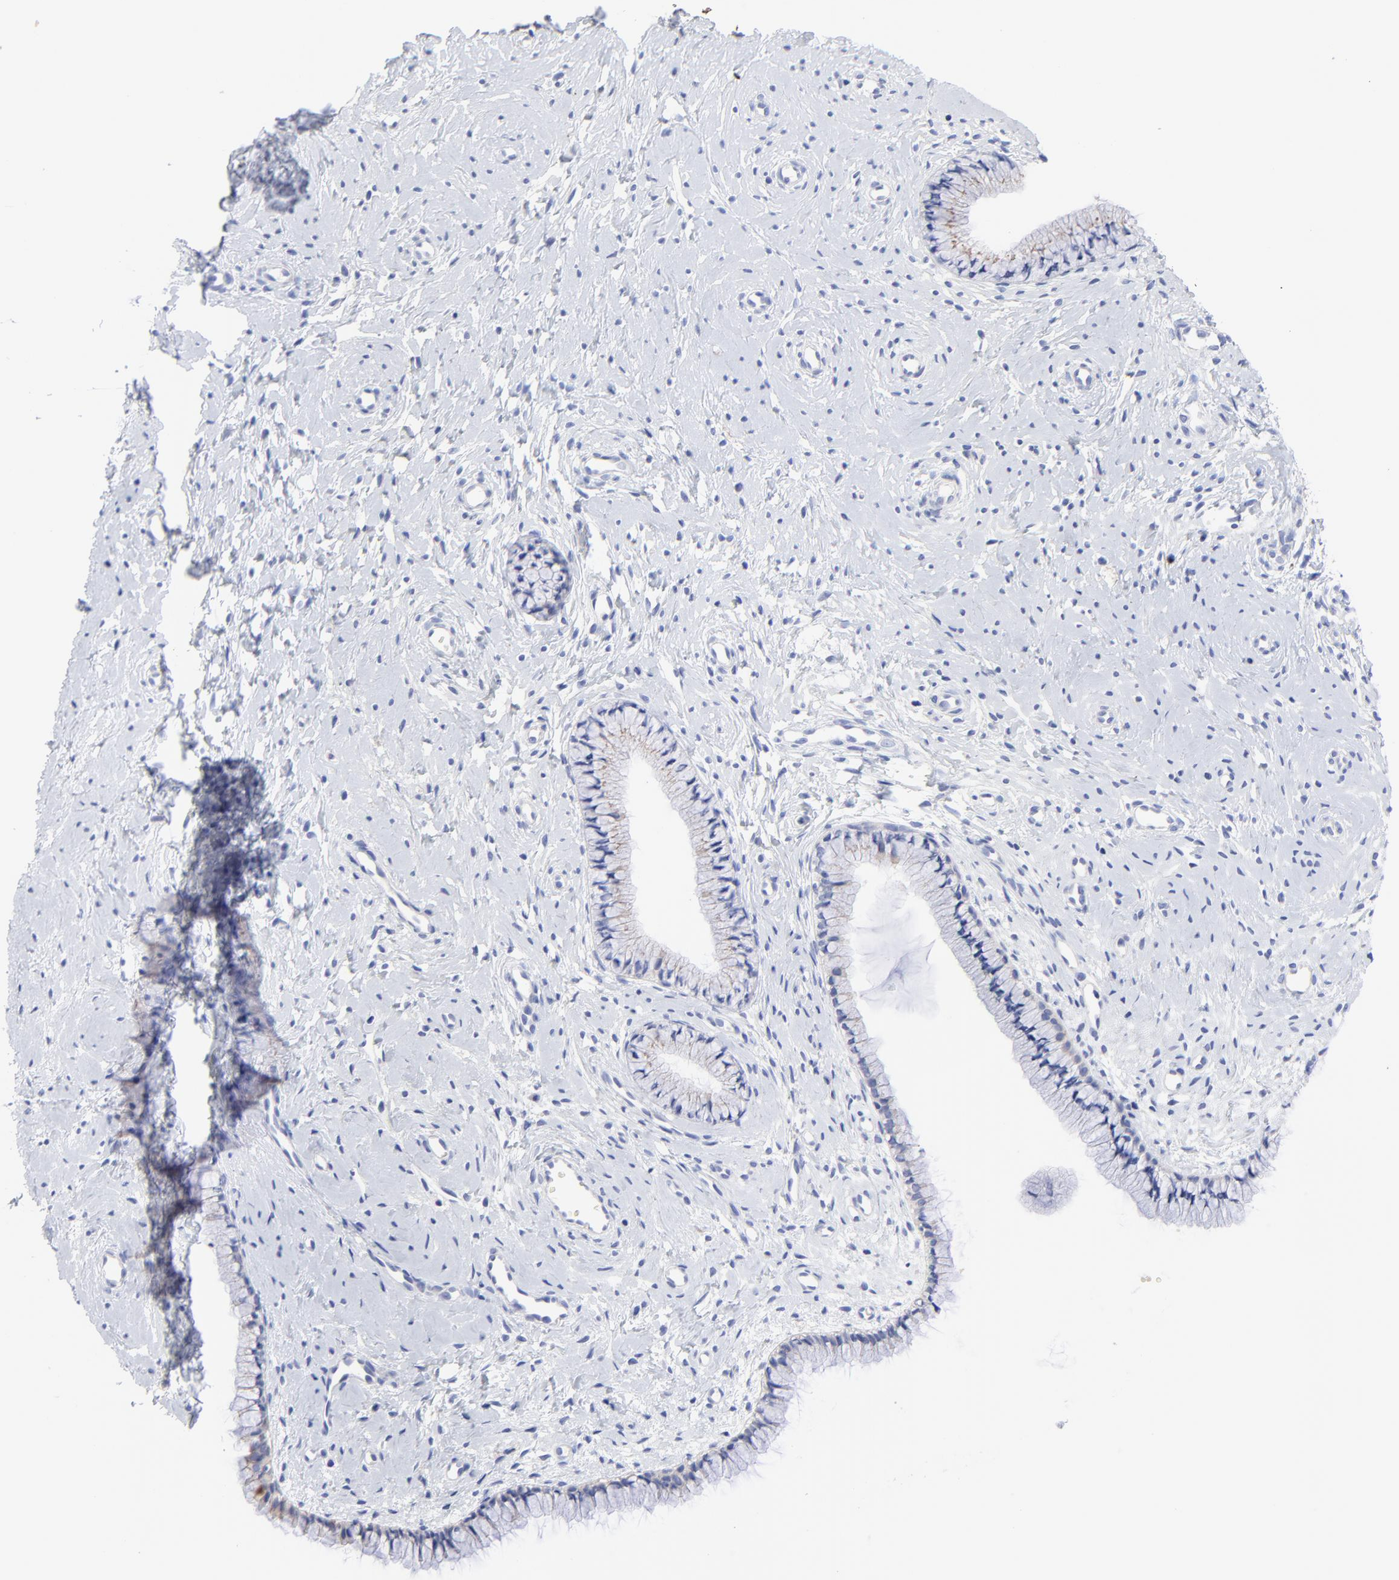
{"staining": {"intensity": "moderate", "quantity": "<25%", "location": "cytoplasmic/membranous"}, "tissue": "cervix", "cell_type": "Glandular cells", "image_type": "normal", "snomed": [{"axis": "morphology", "description": "Normal tissue, NOS"}, {"axis": "topography", "description": "Cervix"}], "caption": "Protein expression analysis of normal cervix shows moderate cytoplasmic/membranous expression in approximately <25% of glandular cells.", "gene": "FBXO10", "patient": {"sex": "female", "age": 46}}